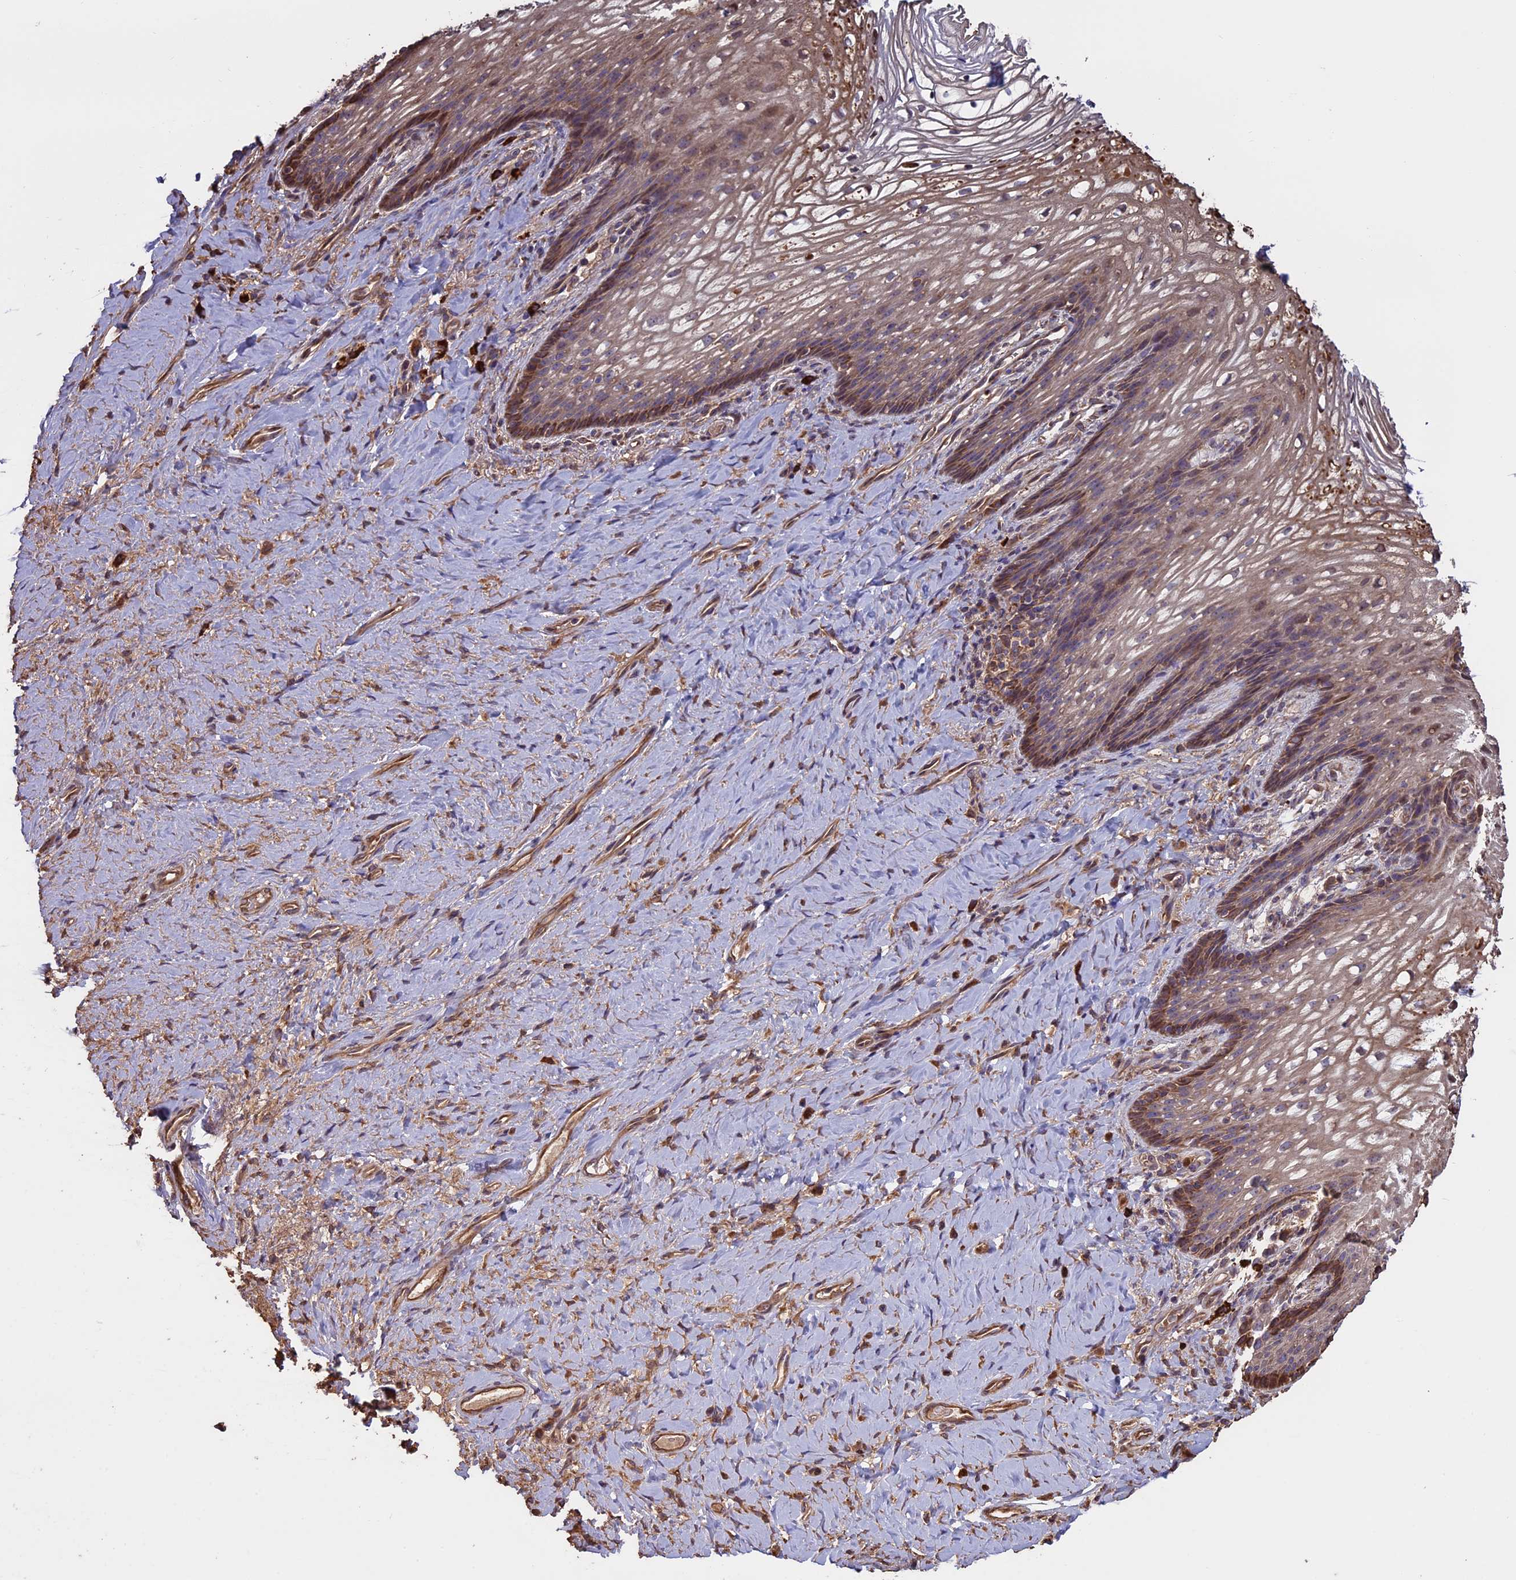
{"staining": {"intensity": "moderate", "quantity": ">75%", "location": "cytoplasmic/membranous"}, "tissue": "vagina", "cell_type": "Squamous epithelial cells", "image_type": "normal", "snomed": [{"axis": "morphology", "description": "Normal tissue, NOS"}, {"axis": "topography", "description": "Vagina"}], "caption": "Unremarkable vagina was stained to show a protein in brown. There is medium levels of moderate cytoplasmic/membranous expression in approximately >75% of squamous epithelial cells.", "gene": "VWA3A", "patient": {"sex": "female", "age": 60}}